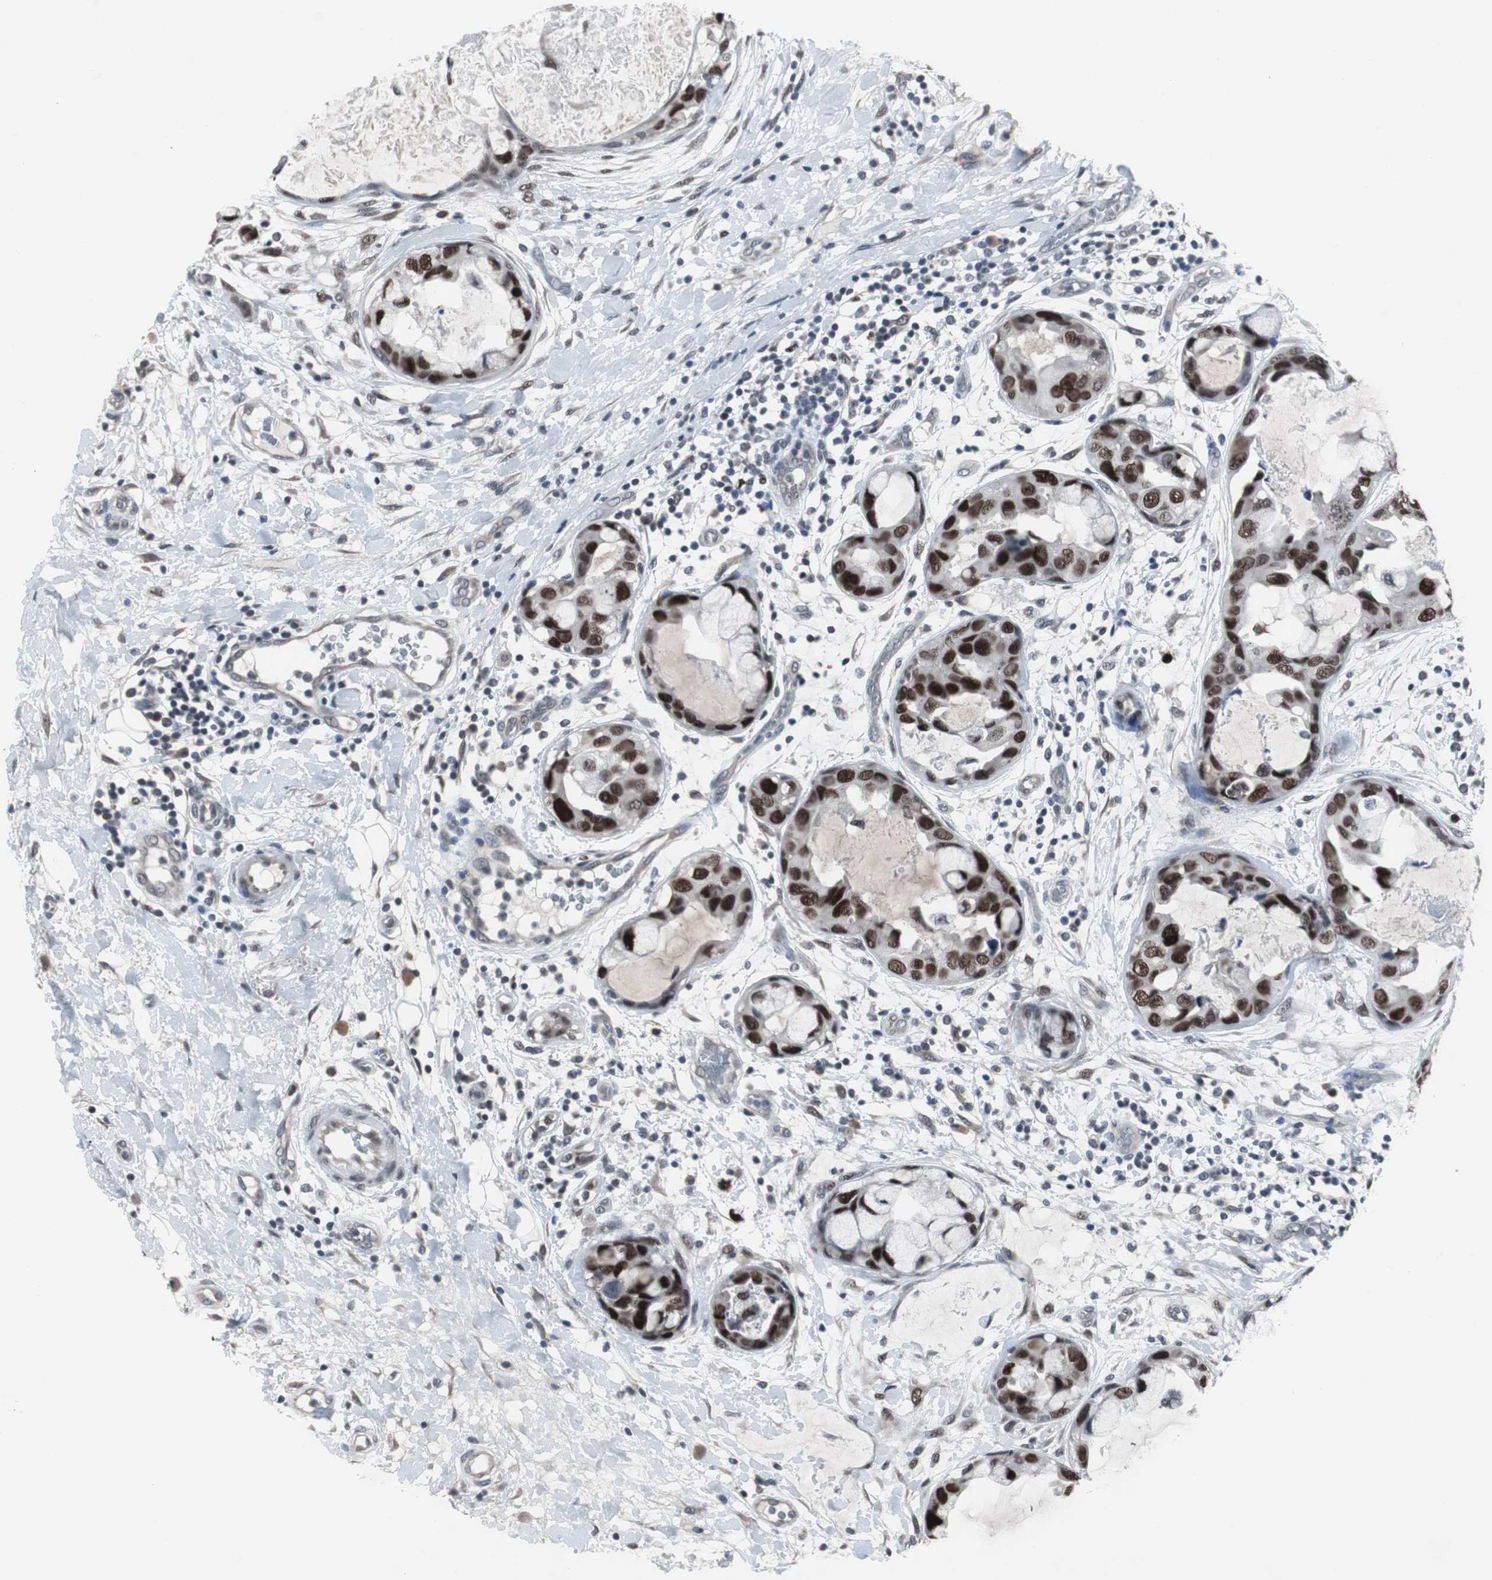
{"staining": {"intensity": "strong", "quantity": ">75%", "location": "nuclear"}, "tissue": "breast cancer", "cell_type": "Tumor cells", "image_type": "cancer", "snomed": [{"axis": "morphology", "description": "Duct carcinoma"}, {"axis": "topography", "description": "Breast"}], "caption": "Immunohistochemistry image of neoplastic tissue: human breast cancer stained using IHC shows high levels of strong protein expression localized specifically in the nuclear of tumor cells, appearing as a nuclear brown color.", "gene": "FOXP4", "patient": {"sex": "female", "age": 40}}